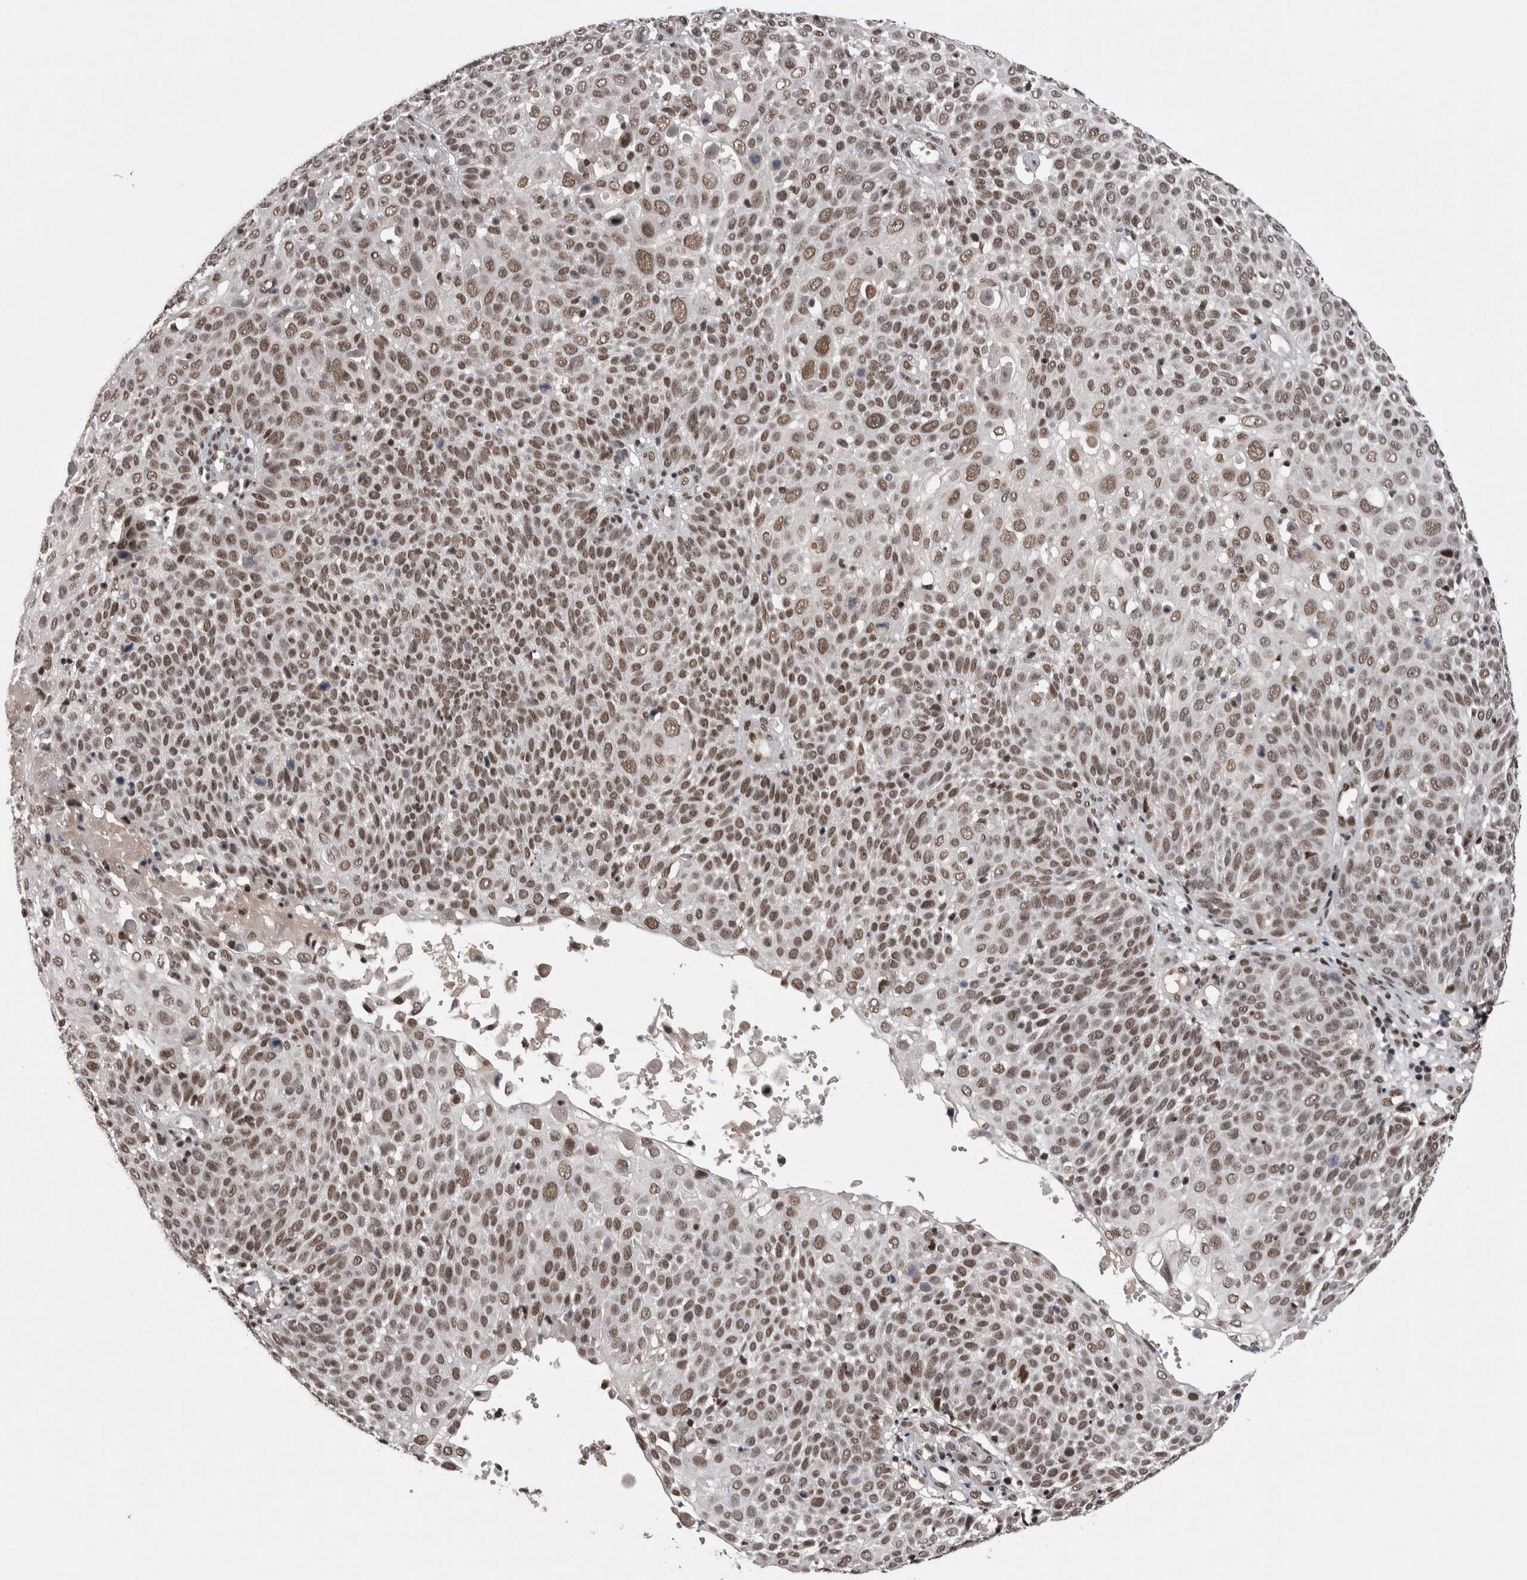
{"staining": {"intensity": "moderate", "quantity": ">75%", "location": "nuclear"}, "tissue": "cervical cancer", "cell_type": "Tumor cells", "image_type": "cancer", "snomed": [{"axis": "morphology", "description": "Squamous cell carcinoma, NOS"}, {"axis": "topography", "description": "Cervix"}], "caption": "Protein staining by IHC shows moderate nuclear expression in approximately >75% of tumor cells in cervical cancer.", "gene": "DMTF1", "patient": {"sex": "female", "age": 74}}